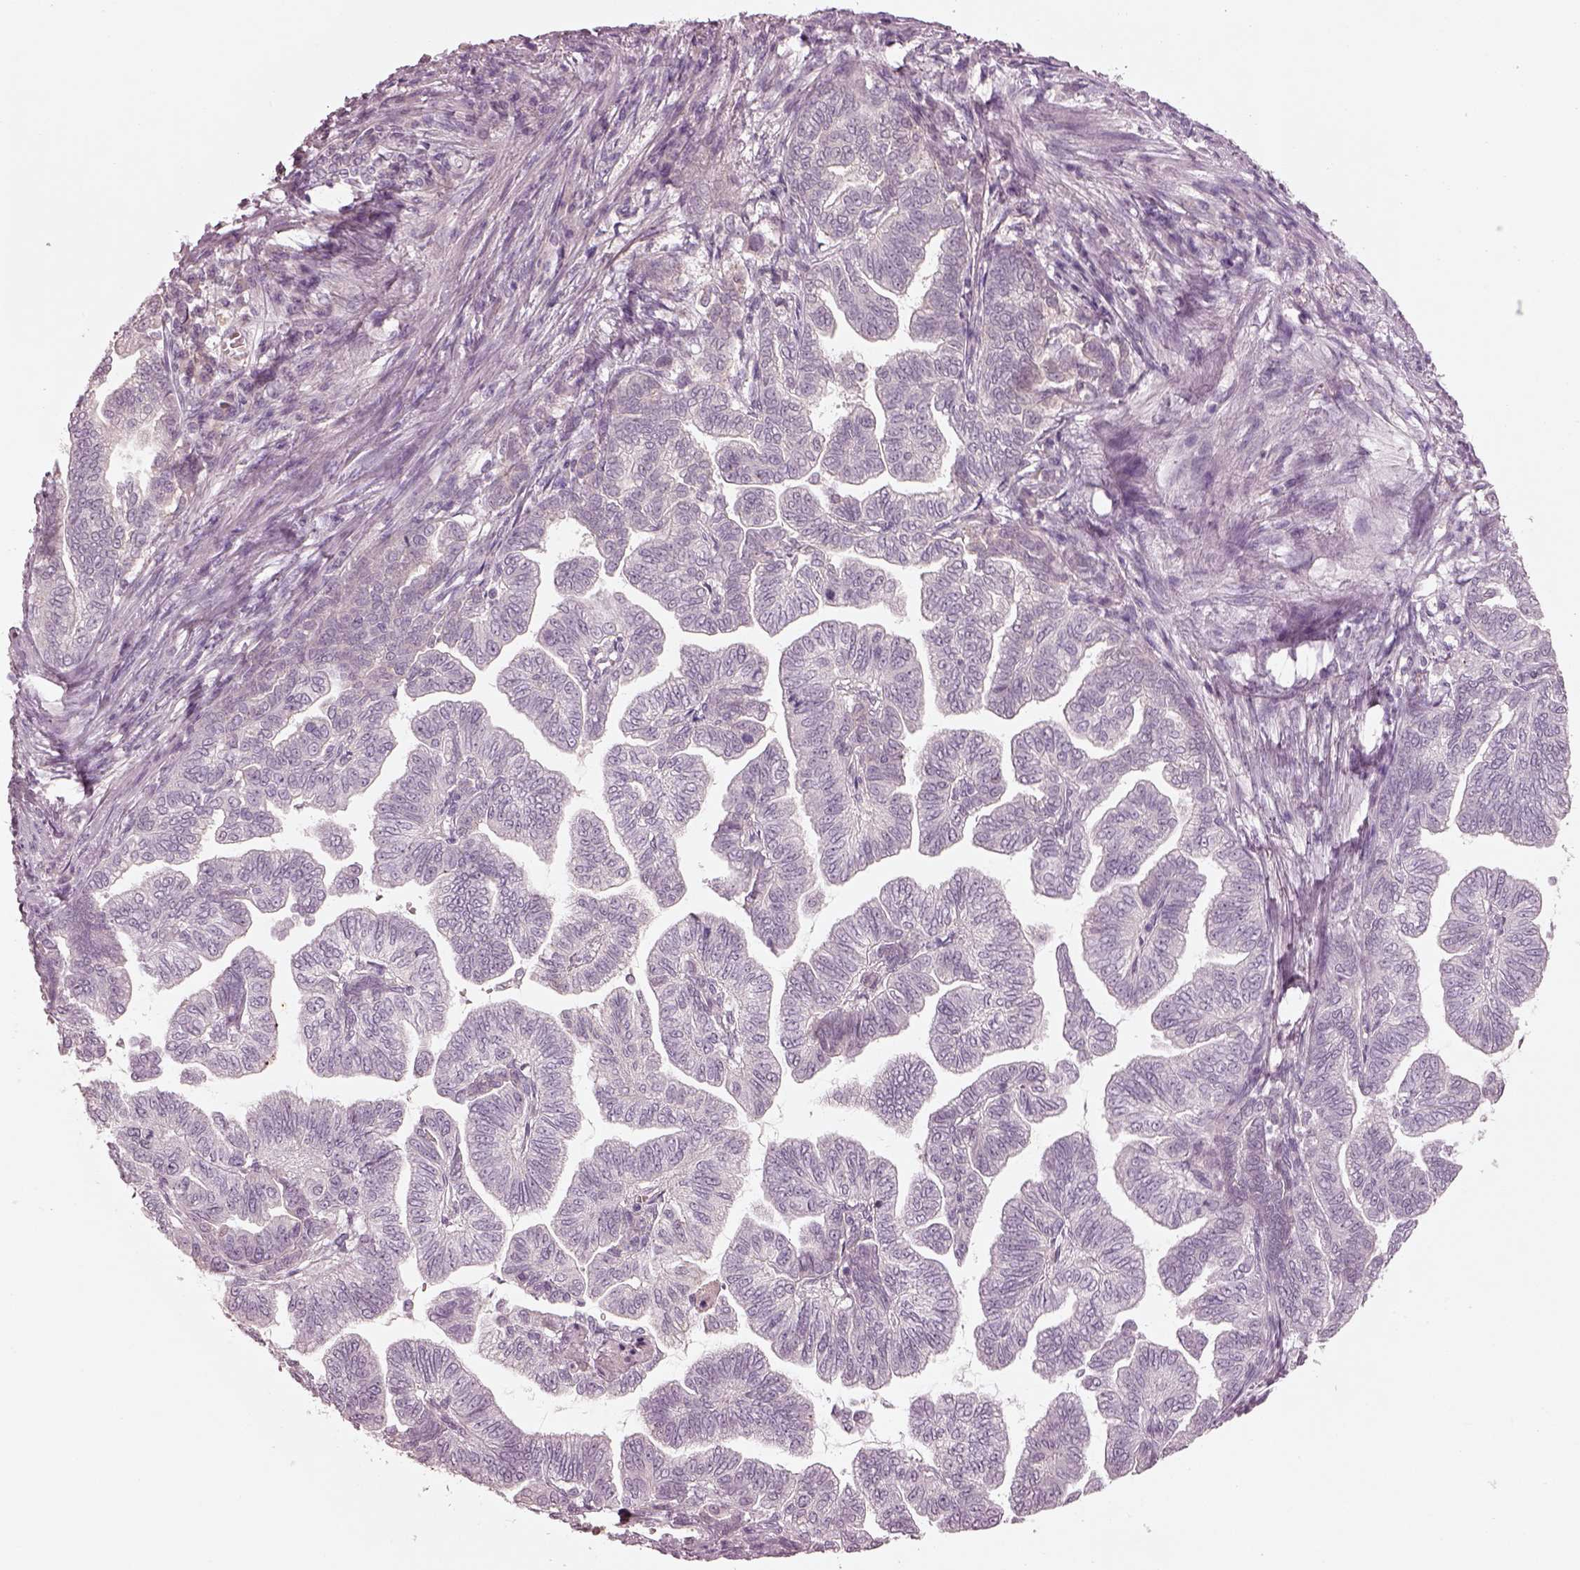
{"staining": {"intensity": "negative", "quantity": "none", "location": "none"}, "tissue": "stomach cancer", "cell_type": "Tumor cells", "image_type": "cancer", "snomed": [{"axis": "morphology", "description": "Adenocarcinoma, NOS"}, {"axis": "topography", "description": "Stomach"}], "caption": "Tumor cells show no significant positivity in stomach cancer.", "gene": "SPATA6L", "patient": {"sex": "male", "age": 83}}